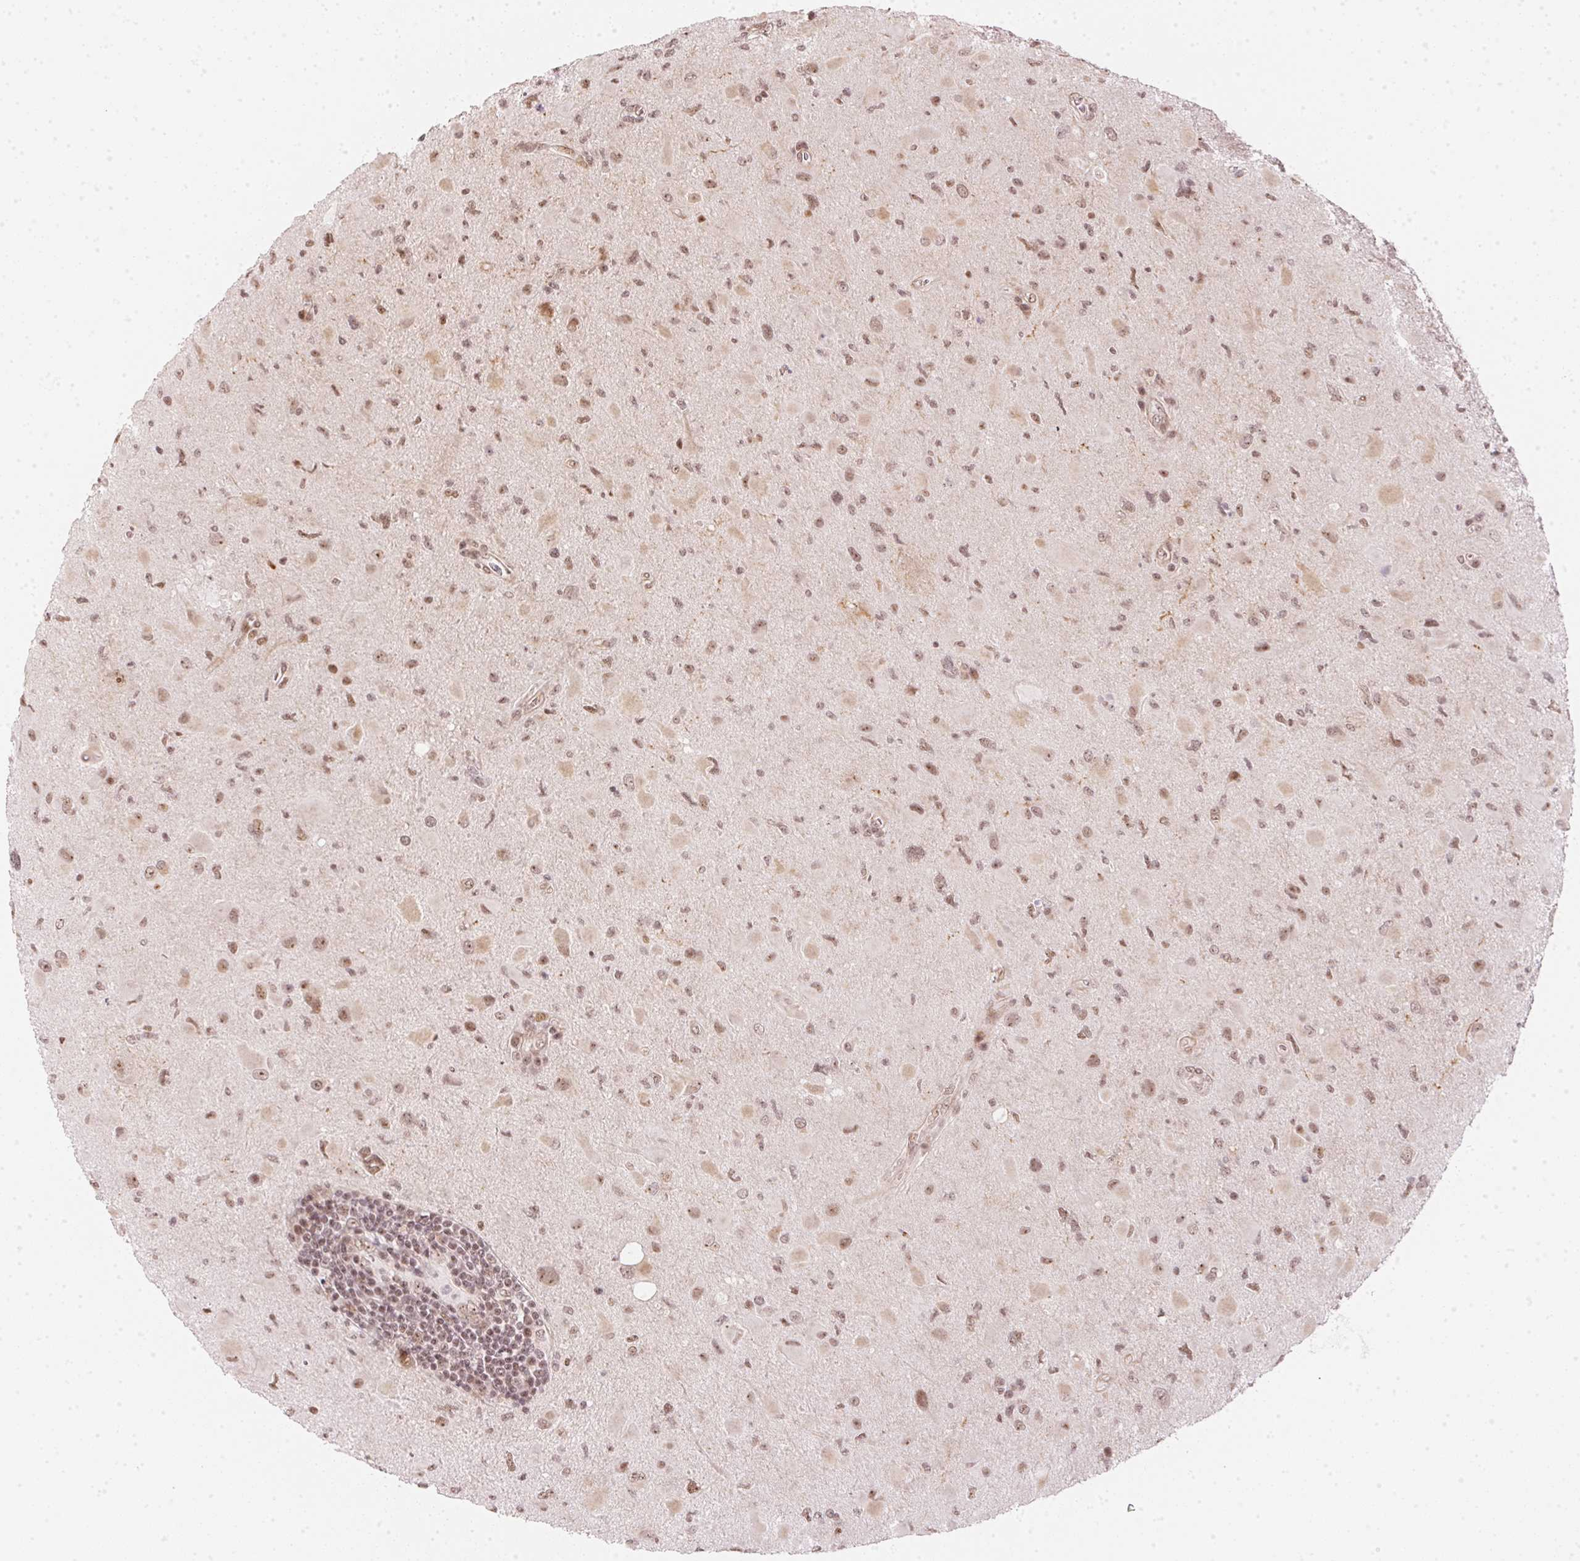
{"staining": {"intensity": "moderate", "quantity": "25%-75%", "location": "nuclear"}, "tissue": "glioma", "cell_type": "Tumor cells", "image_type": "cancer", "snomed": [{"axis": "morphology", "description": "Glioma, malignant, Low grade"}, {"axis": "topography", "description": "Brain"}], "caption": "The immunohistochemical stain highlights moderate nuclear positivity in tumor cells of glioma tissue. (brown staining indicates protein expression, while blue staining denotes nuclei).", "gene": "KAT6A", "patient": {"sex": "female", "age": 32}}